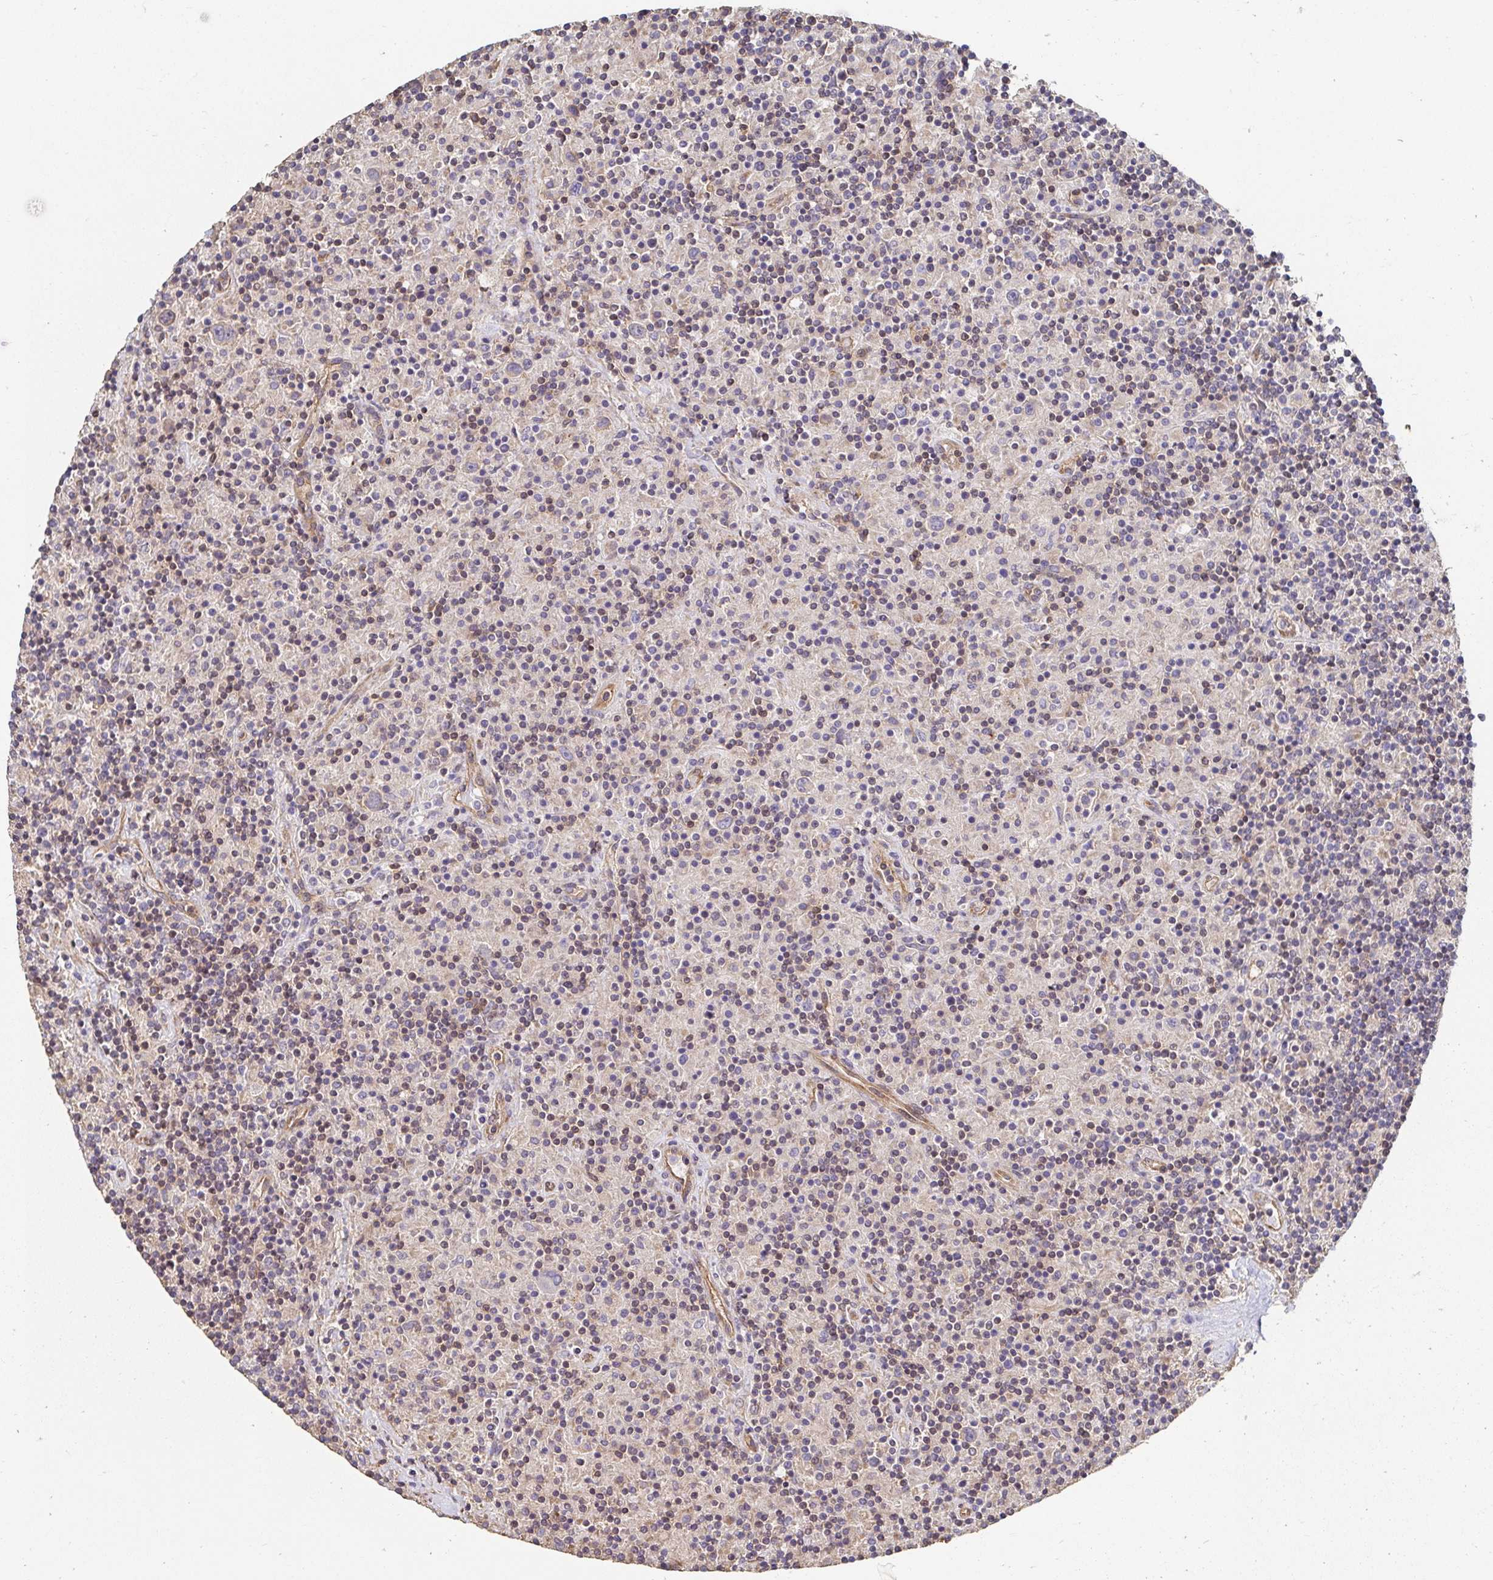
{"staining": {"intensity": "negative", "quantity": "none", "location": "none"}, "tissue": "lymphoma", "cell_type": "Tumor cells", "image_type": "cancer", "snomed": [{"axis": "morphology", "description": "Hodgkin's disease, NOS"}, {"axis": "topography", "description": "Lymph node"}], "caption": "Immunohistochemical staining of lymphoma reveals no significant expression in tumor cells. (Stains: DAB (3,3'-diaminobenzidine) immunohistochemistry (IHC) with hematoxylin counter stain, Microscopy: brightfield microscopy at high magnification).", "gene": "APBB1", "patient": {"sex": "male", "age": 70}}